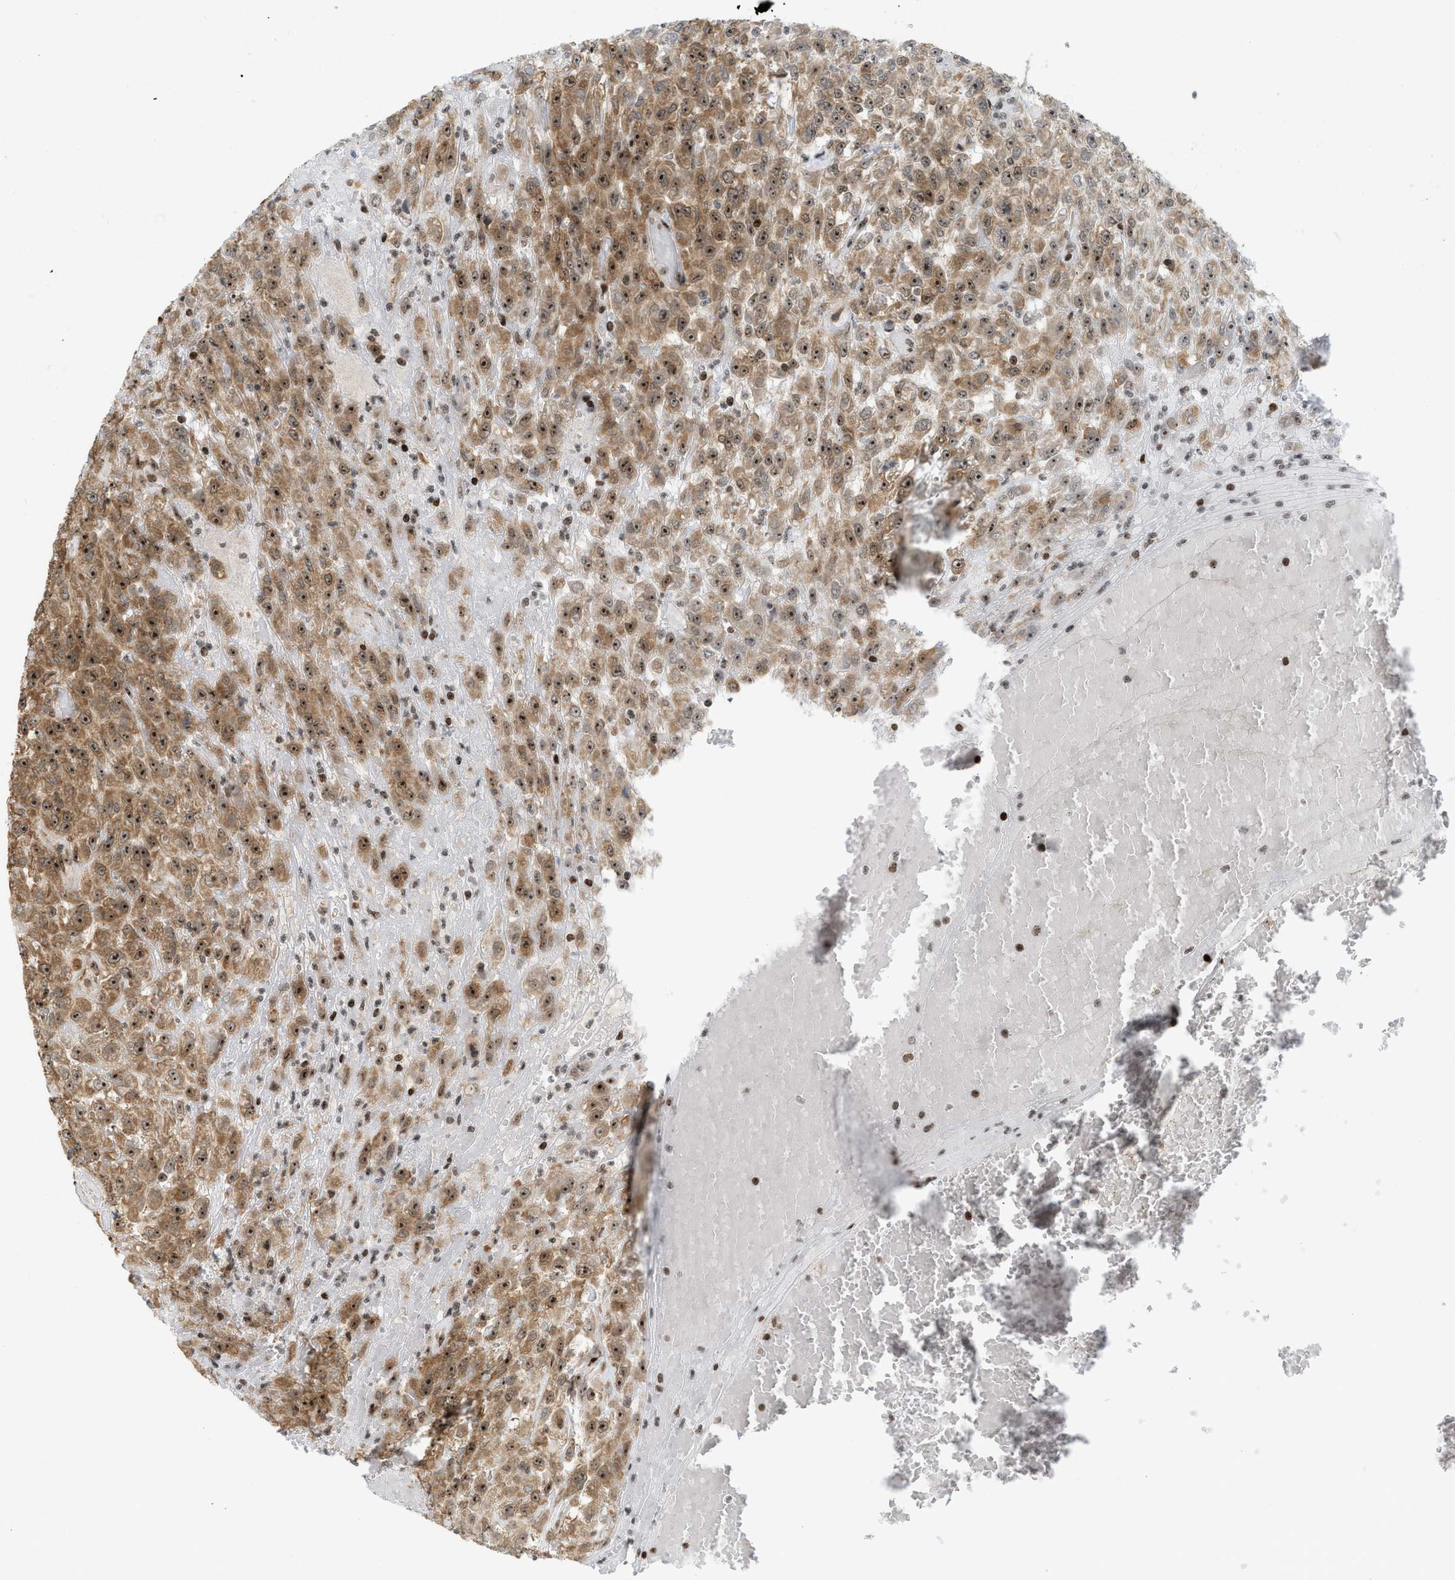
{"staining": {"intensity": "moderate", "quantity": ">75%", "location": "cytoplasmic/membranous,nuclear"}, "tissue": "urothelial cancer", "cell_type": "Tumor cells", "image_type": "cancer", "snomed": [{"axis": "morphology", "description": "Urothelial carcinoma, High grade"}, {"axis": "topography", "description": "Urinary bladder"}], "caption": "This is an image of immunohistochemistry (IHC) staining of urothelial cancer, which shows moderate expression in the cytoplasmic/membranous and nuclear of tumor cells.", "gene": "ZNF22", "patient": {"sex": "male", "age": 46}}